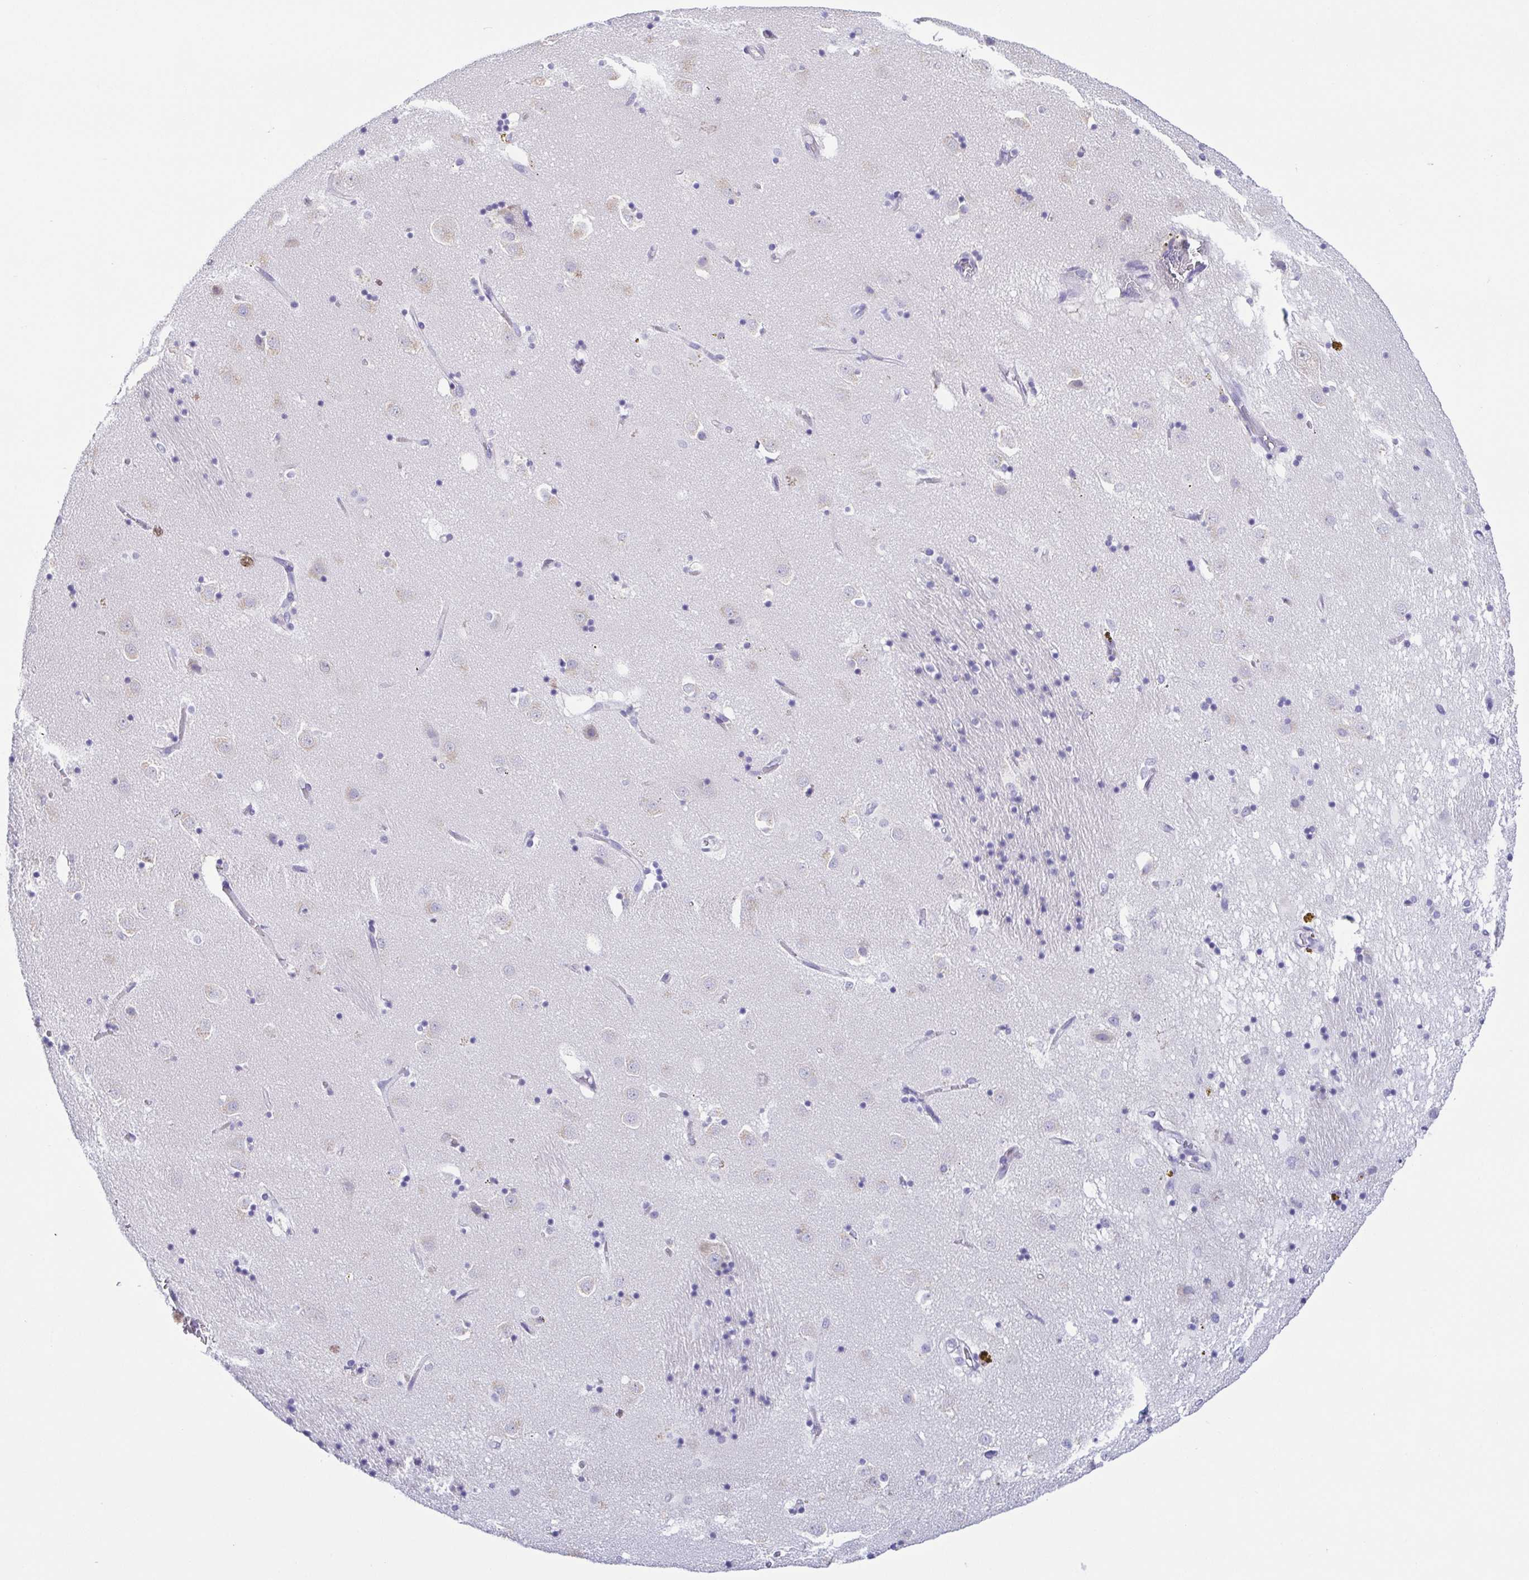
{"staining": {"intensity": "negative", "quantity": "none", "location": "none"}, "tissue": "caudate", "cell_type": "Glial cells", "image_type": "normal", "snomed": [{"axis": "morphology", "description": "Normal tissue, NOS"}, {"axis": "topography", "description": "Lateral ventricle wall"}], "caption": "Immunohistochemistry of benign human caudate reveals no expression in glial cells. (DAB immunohistochemistry visualized using brightfield microscopy, high magnification).", "gene": "TREH", "patient": {"sex": "male", "age": 58}}